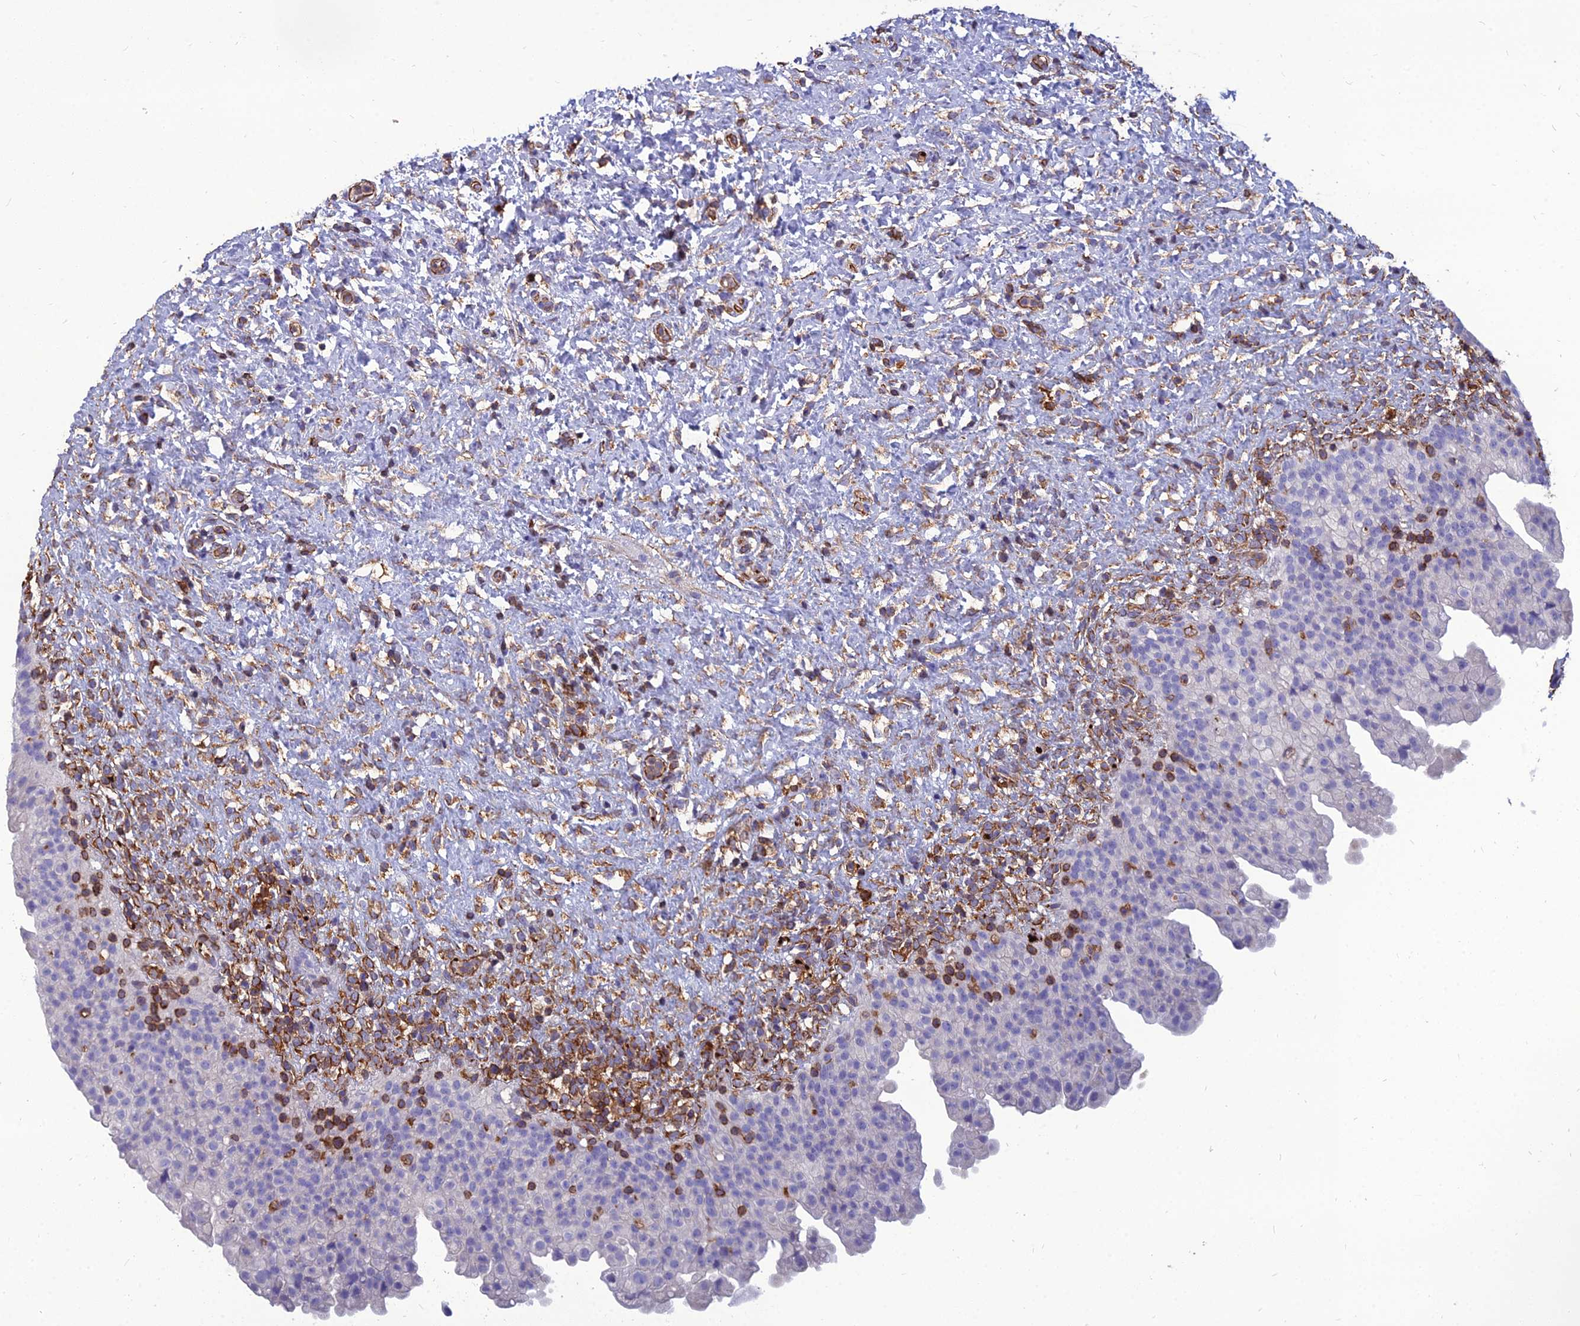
{"staining": {"intensity": "negative", "quantity": "none", "location": "none"}, "tissue": "urinary bladder", "cell_type": "Urothelial cells", "image_type": "normal", "snomed": [{"axis": "morphology", "description": "Normal tissue, NOS"}, {"axis": "topography", "description": "Urinary bladder"}], "caption": "High power microscopy histopathology image of an immunohistochemistry image of benign urinary bladder, revealing no significant positivity in urothelial cells. Brightfield microscopy of immunohistochemistry stained with DAB (3,3'-diaminobenzidine) (brown) and hematoxylin (blue), captured at high magnification.", "gene": "PSMD11", "patient": {"sex": "female", "age": 27}}